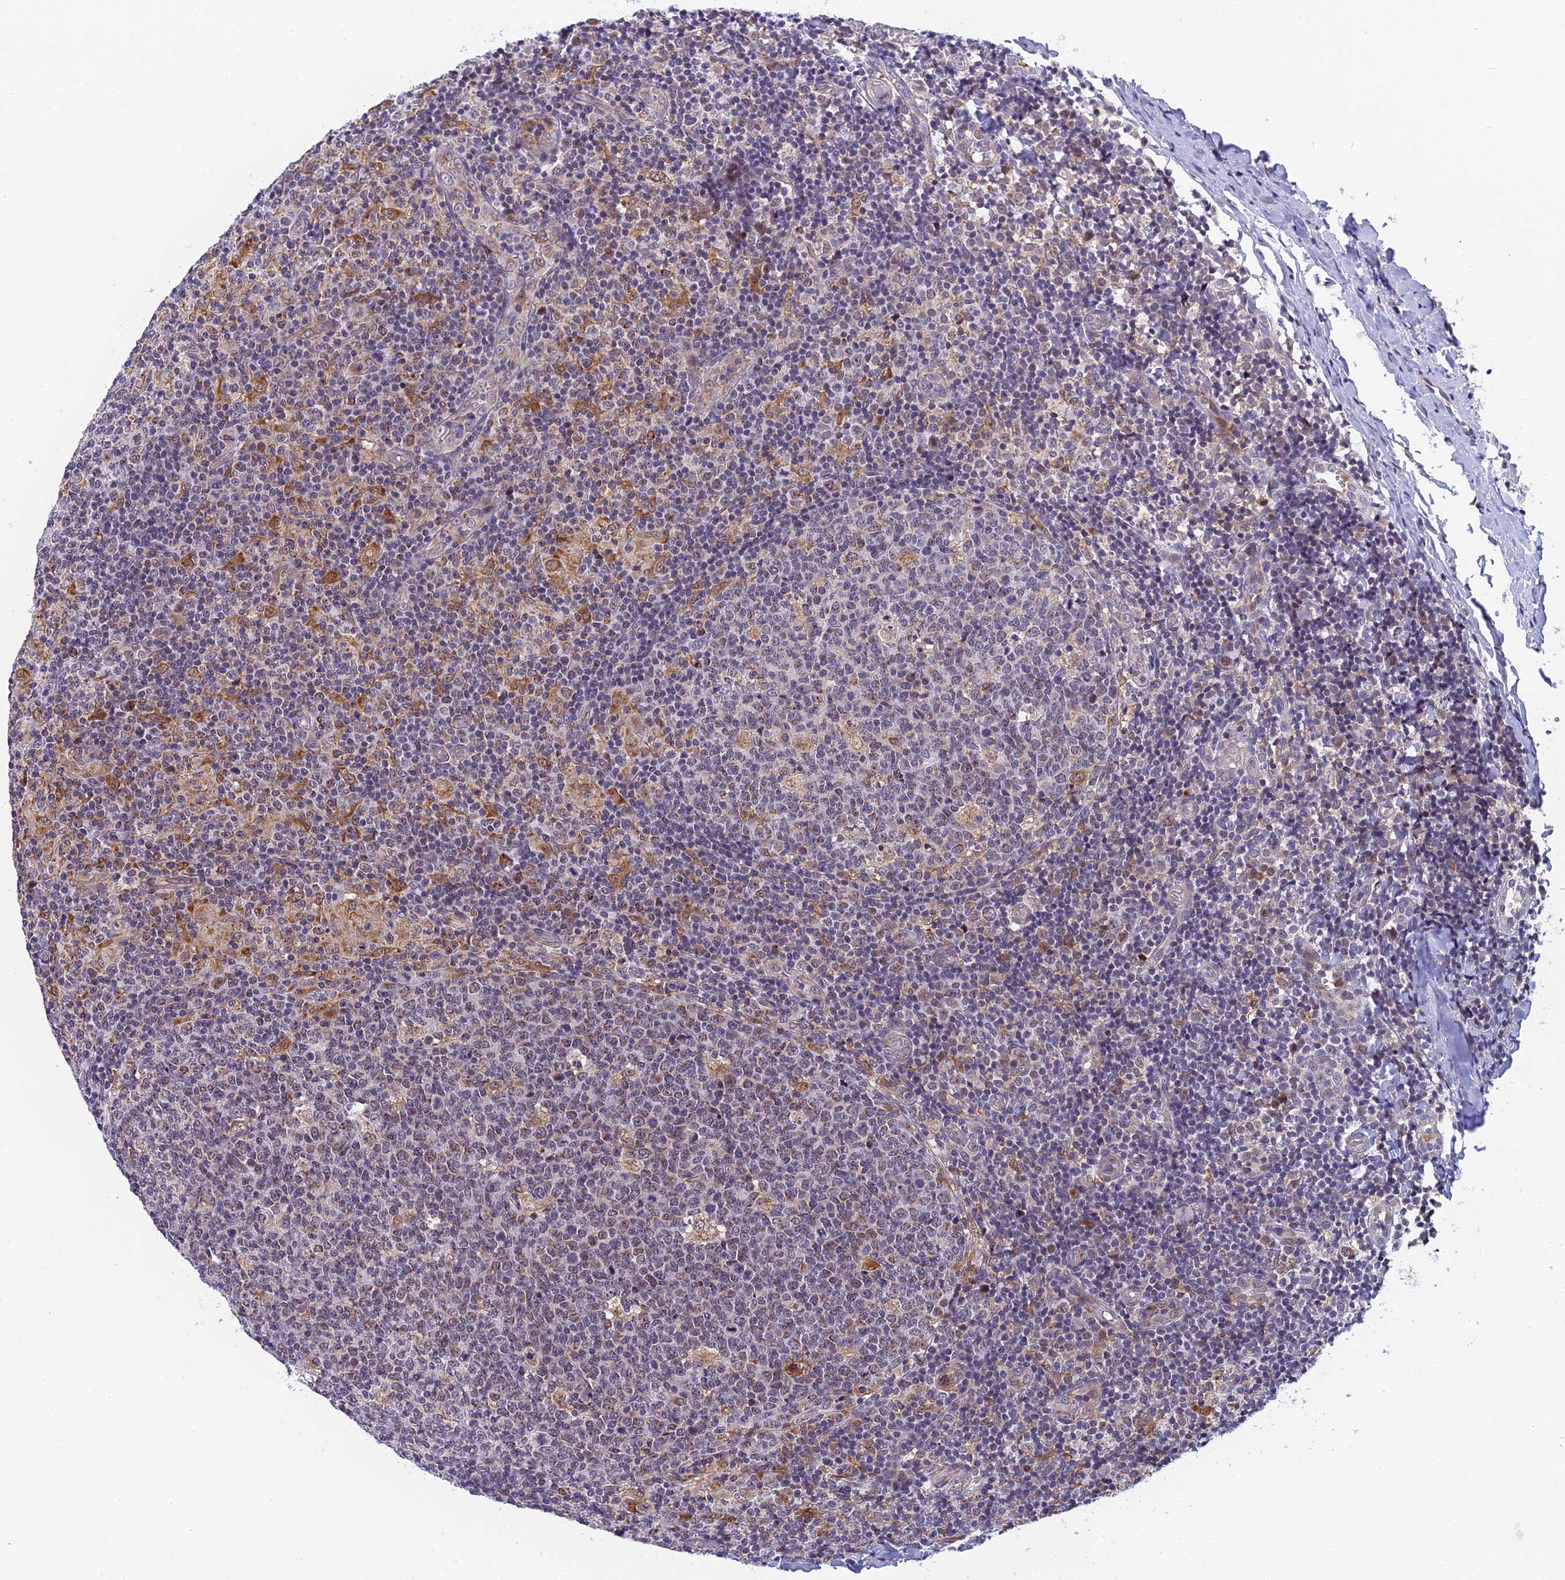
{"staining": {"intensity": "weak", "quantity": "<25%", "location": "cytoplasmic/membranous"}, "tissue": "tonsil", "cell_type": "Germinal center cells", "image_type": "normal", "snomed": [{"axis": "morphology", "description": "Normal tissue, NOS"}, {"axis": "topography", "description": "Tonsil"}], "caption": "Immunohistochemistry of unremarkable human tonsil displays no positivity in germinal center cells.", "gene": "CMC1", "patient": {"sex": "female", "age": 19}}